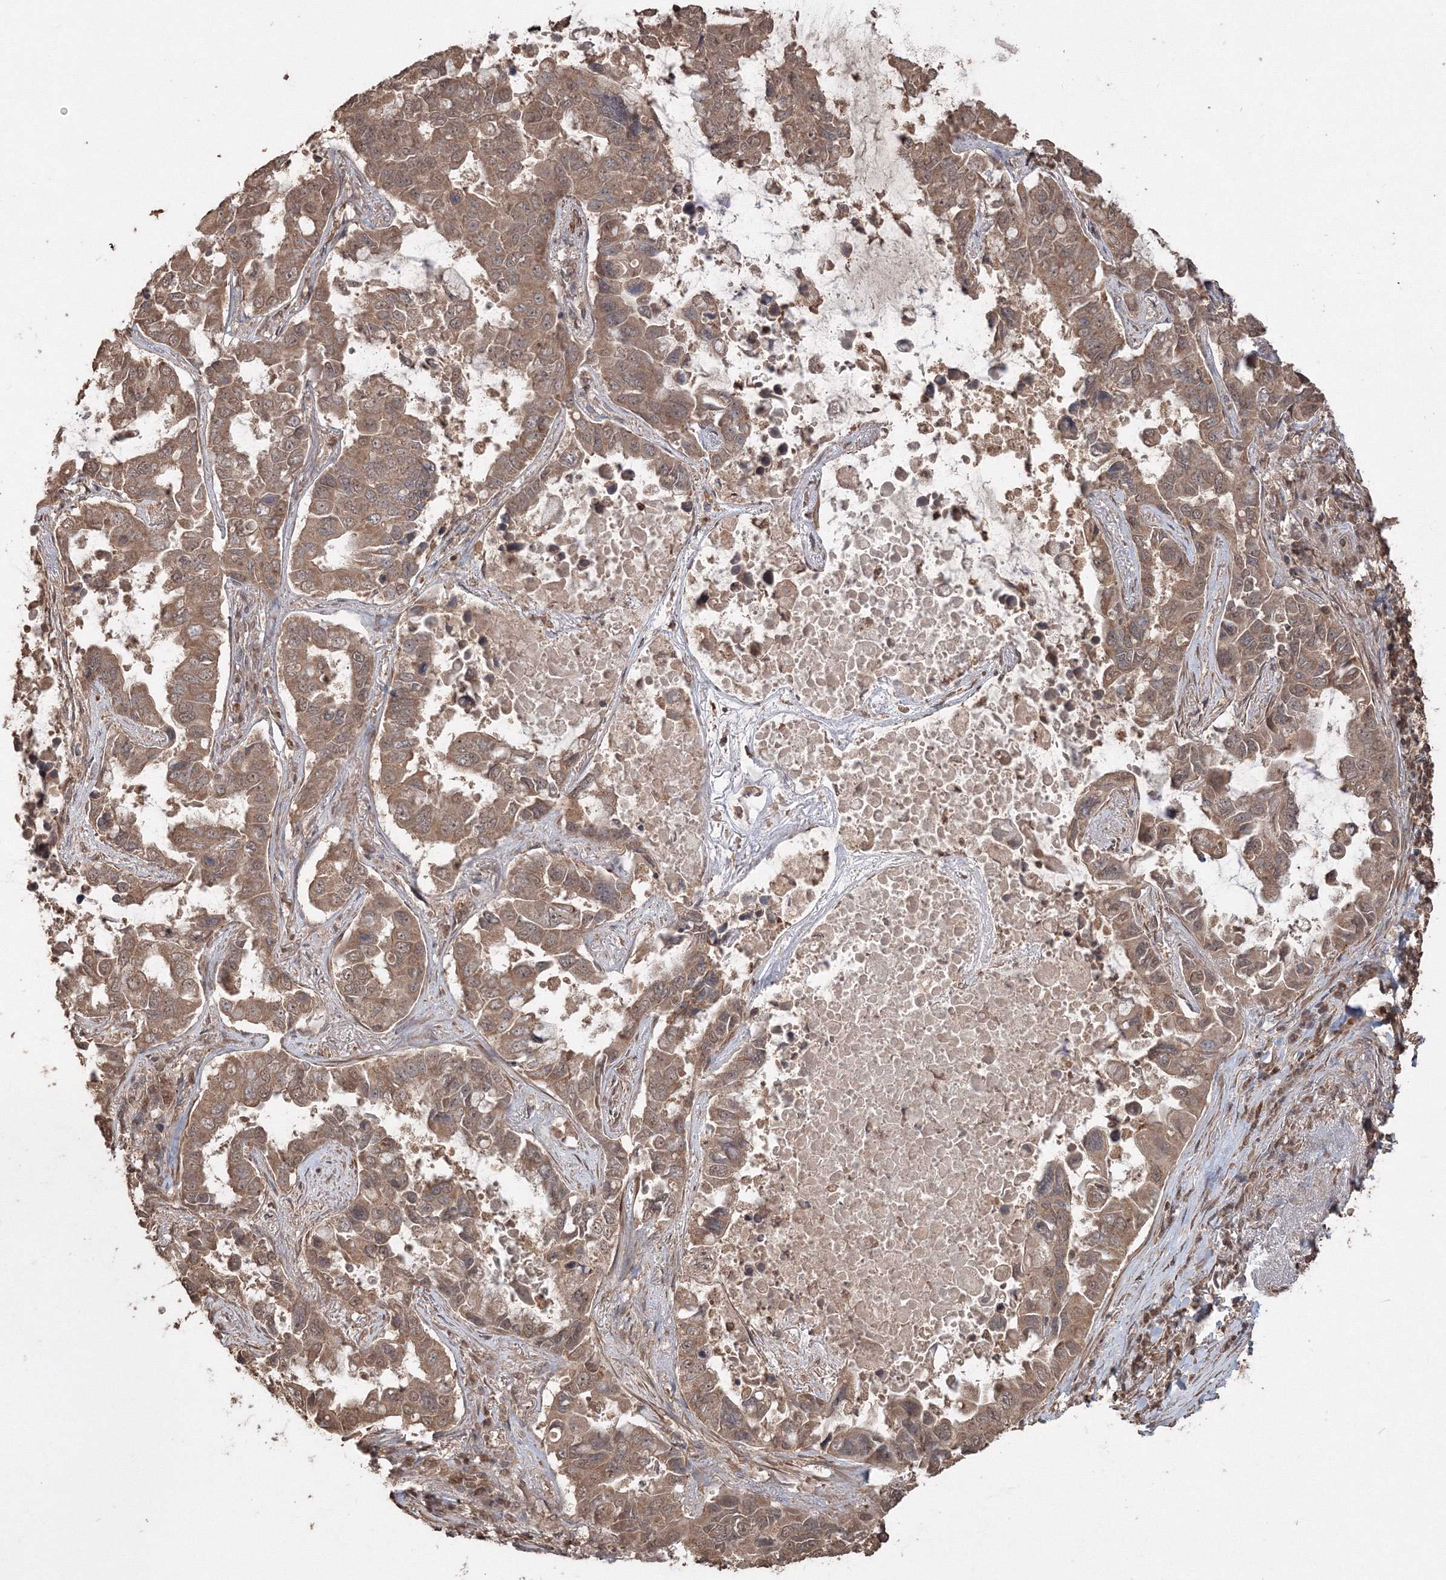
{"staining": {"intensity": "moderate", "quantity": ">75%", "location": "cytoplasmic/membranous"}, "tissue": "lung cancer", "cell_type": "Tumor cells", "image_type": "cancer", "snomed": [{"axis": "morphology", "description": "Adenocarcinoma, NOS"}, {"axis": "topography", "description": "Lung"}], "caption": "Lung cancer (adenocarcinoma) stained with DAB immunohistochemistry shows medium levels of moderate cytoplasmic/membranous staining in about >75% of tumor cells.", "gene": "CCDC122", "patient": {"sex": "male", "age": 64}}